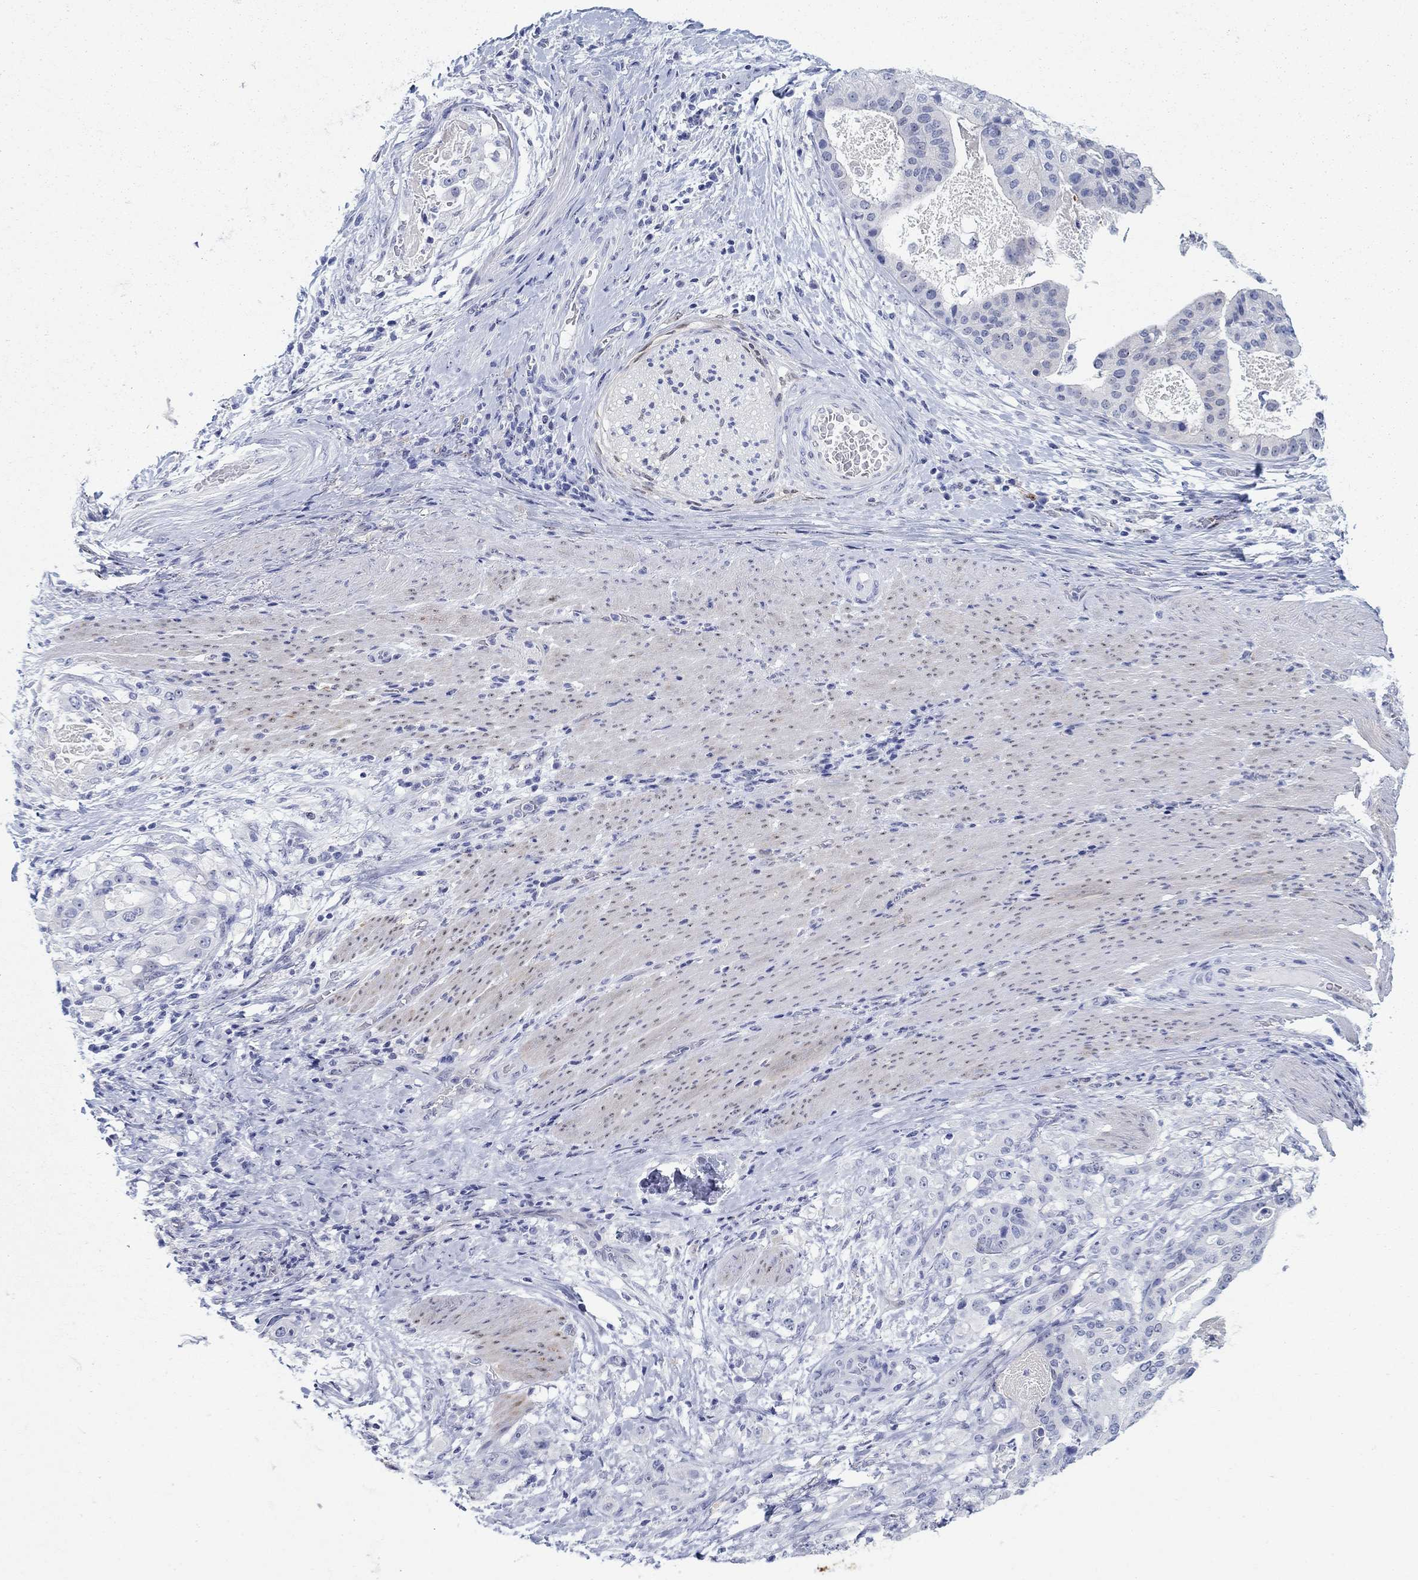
{"staining": {"intensity": "negative", "quantity": "none", "location": "none"}, "tissue": "stomach cancer", "cell_type": "Tumor cells", "image_type": "cancer", "snomed": [{"axis": "morphology", "description": "Adenocarcinoma, NOS"}, {"axis": "topography", "description": "Stomach"}], "caption": "An immunohistochemistry micrograph of stomach adenocarcinoma is shown. There is no staining in tumor cells of stomach adenocarcinoma.", "gene": "AKR1C2", "patient": {"sex": "male", "age": 48}}